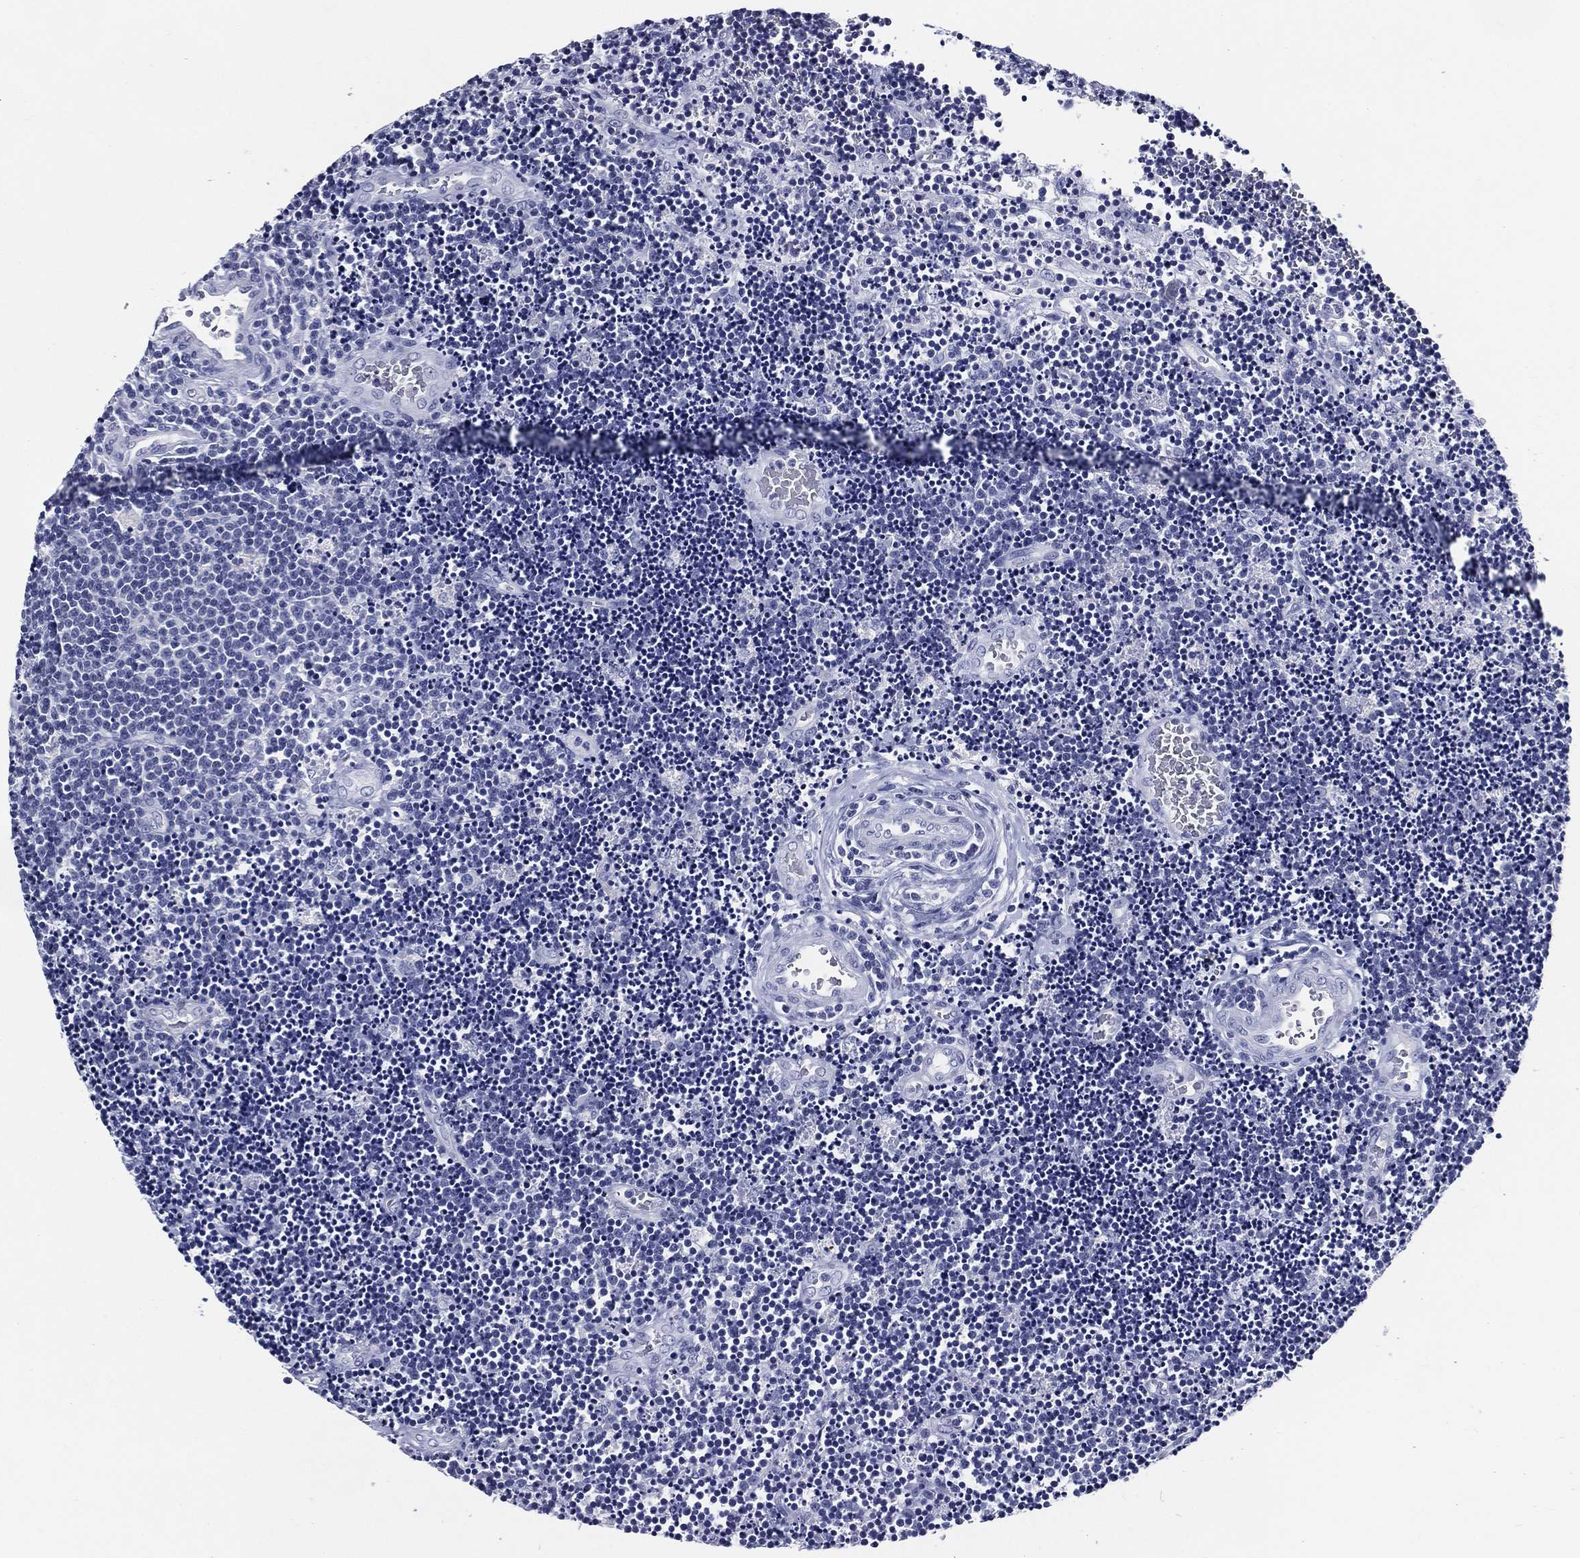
{"staining": {"intensity": "negative", "quantity": "none", "location": "none"}, "tissue": "lymphoma", "cell_type": "Tumor cells", "image_type": "cancer", "snomed": [{"axis": "morphology", "description": "Malignant lymphoma, non-Hodgkin's type, Low grade"}, {"axis": "topography", "description": "Brain"}], "caption": "Immunohistochemistry (IHC) histopathology image of neoplastic tissue: low-grade malignant lymphoma, non-Hodgkin's type stained with DAB (3,3'-diaminobenzidine) shows no significant protein positivity in tumor cells. (Brightfield microscopy of DAB (3,3'-diaminobenzidine) IHC at high magnification).", "gene": "ACE2", "patient": {"sex": "female", "age": 66}}